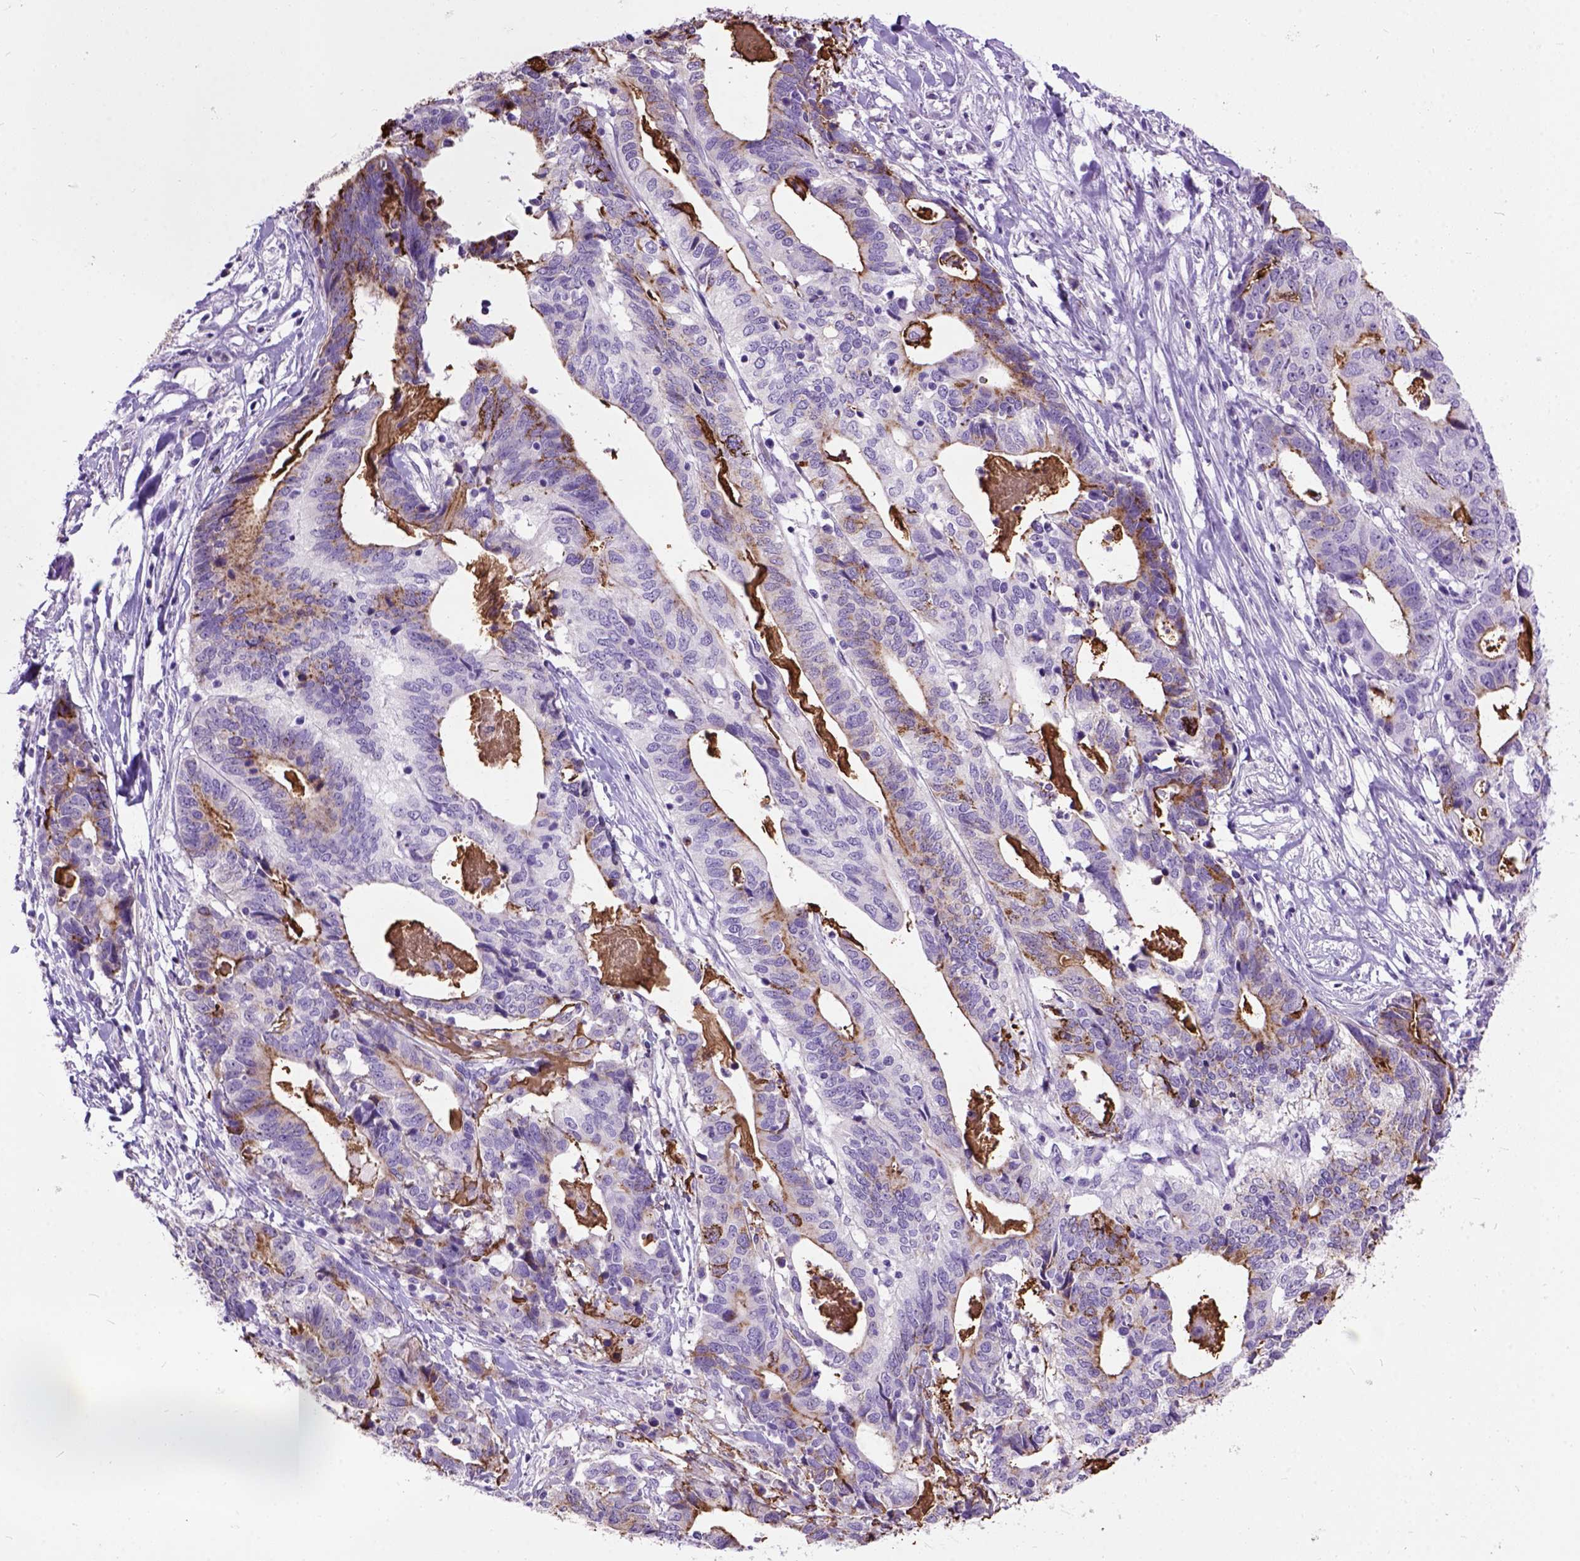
{"staining": {"intensity": "moderate", "quantity": "<25%", "location": "cytoplasmic/membranous"}, "tissue": "stomach cancer", "cell_type": "Tumor cells", "image_type": "cancer", "snomed": [{"axis": "morphology", "description": "Adenocarcinoma, NOS"}, {"axis": "topography", "description": "Stomach, upper"}], "caption": "Immunohistochemical staining of stomach cancer demonstrates low levels of moderate cytoplasmic/membranous staining in about <25% of tumor cells.", "gene": "MAPT", "patient": {"sex": "female", "age": 67}}